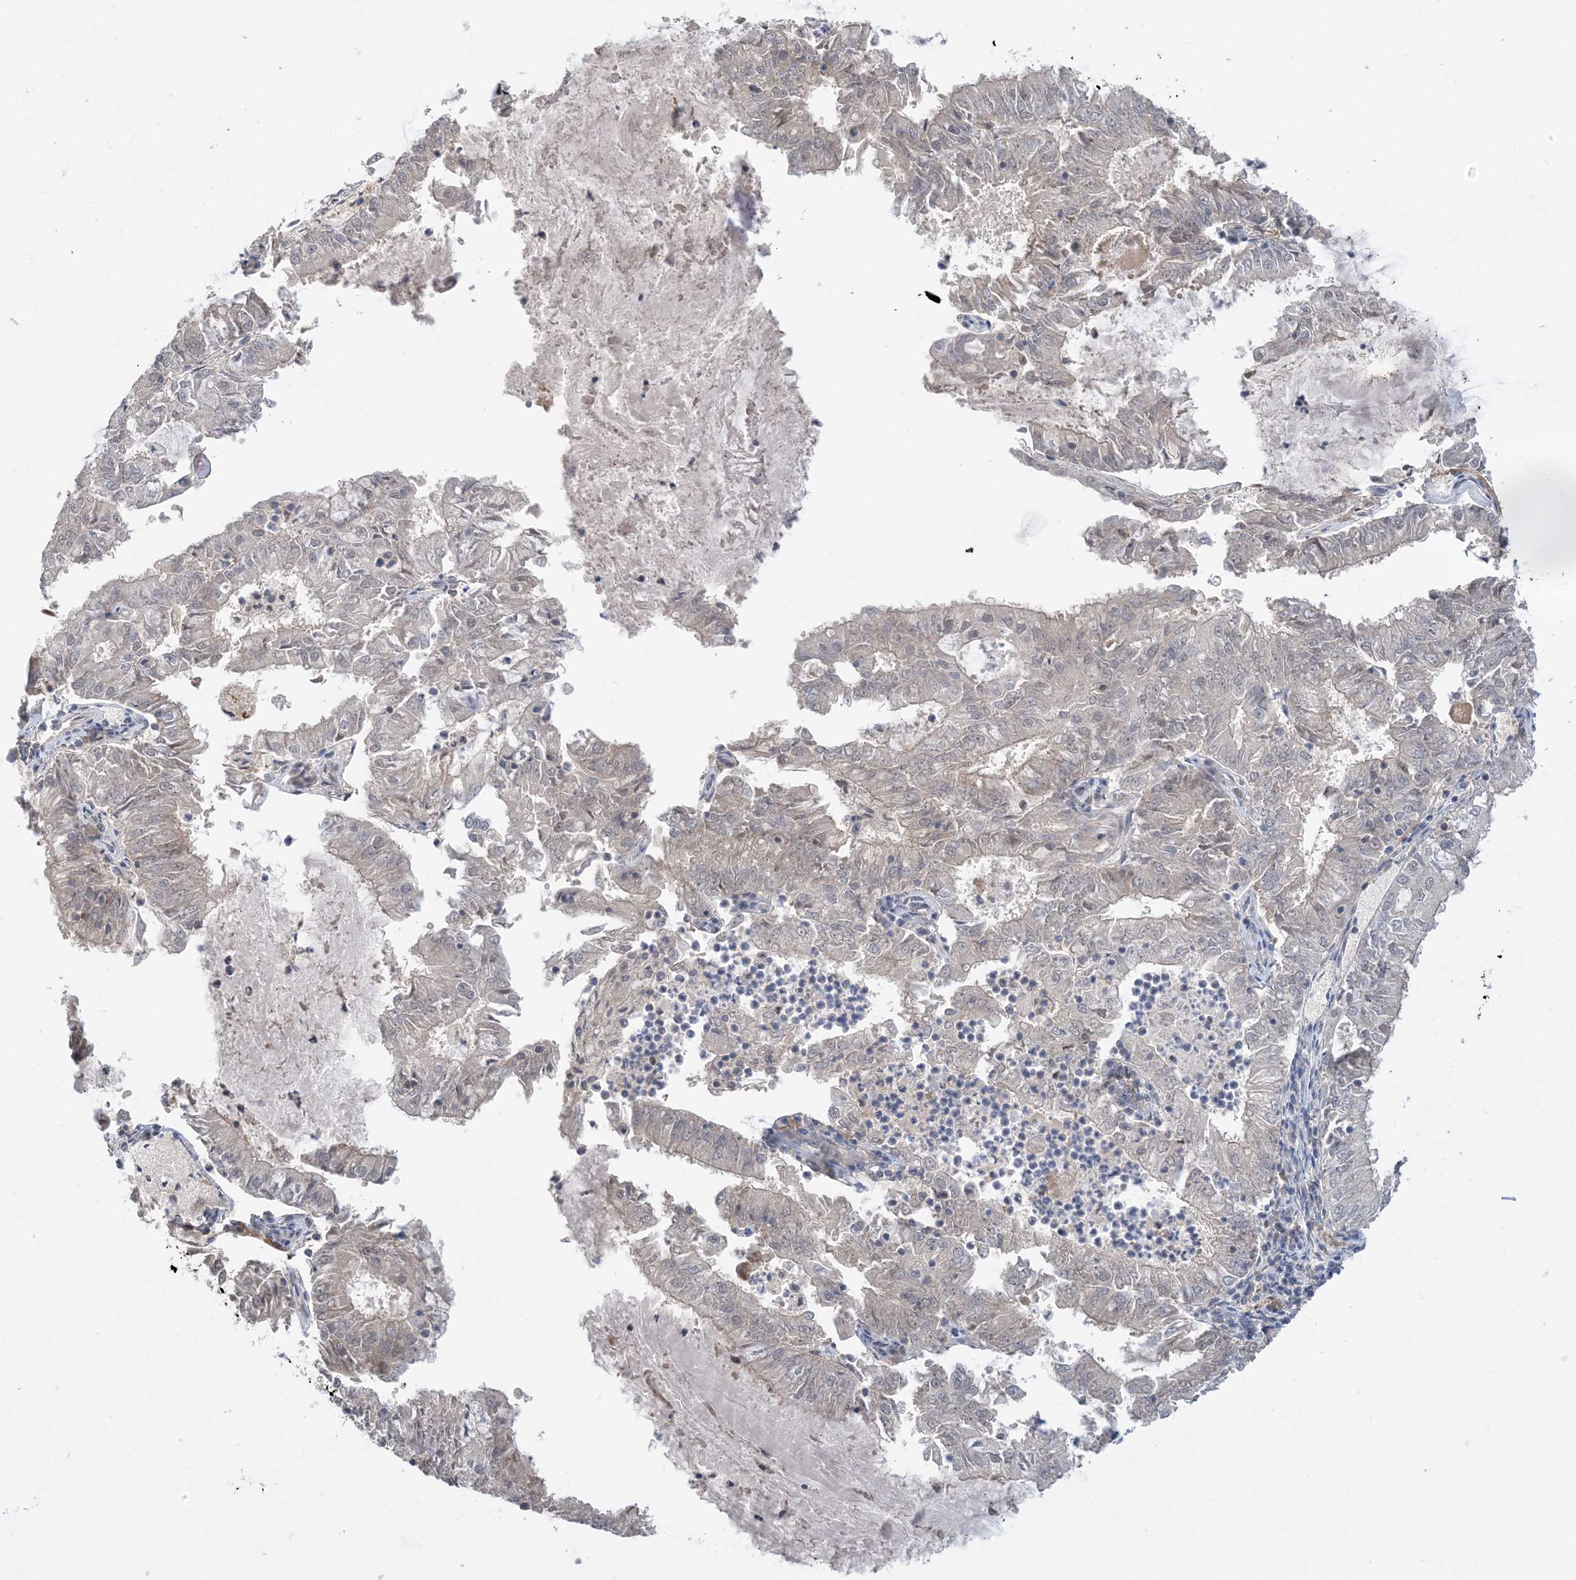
{"staining": {"intensity": "weak", "quantity": "<25%", "location": "cytoplasmic/membranous"}, "tissue": "endometrial cancer", "cell_type": "Tumor cells", "image_type": "cancer", "snomed": [{"axis": "morphology", "description": "Adenocarcinoma, NOS"}, {"axis": "topography", "description": "Endometrium"}], "caption": "High magnification brightfield microscopy of endometrial cancer stained with DAB (3,3'-diaminobenzidine) (brown) and counterstained with hematoxylin (blue): tumor cells show no significant positivity.", "gene": "WDR26", "patient": {"sex": "female", "age": 57}}